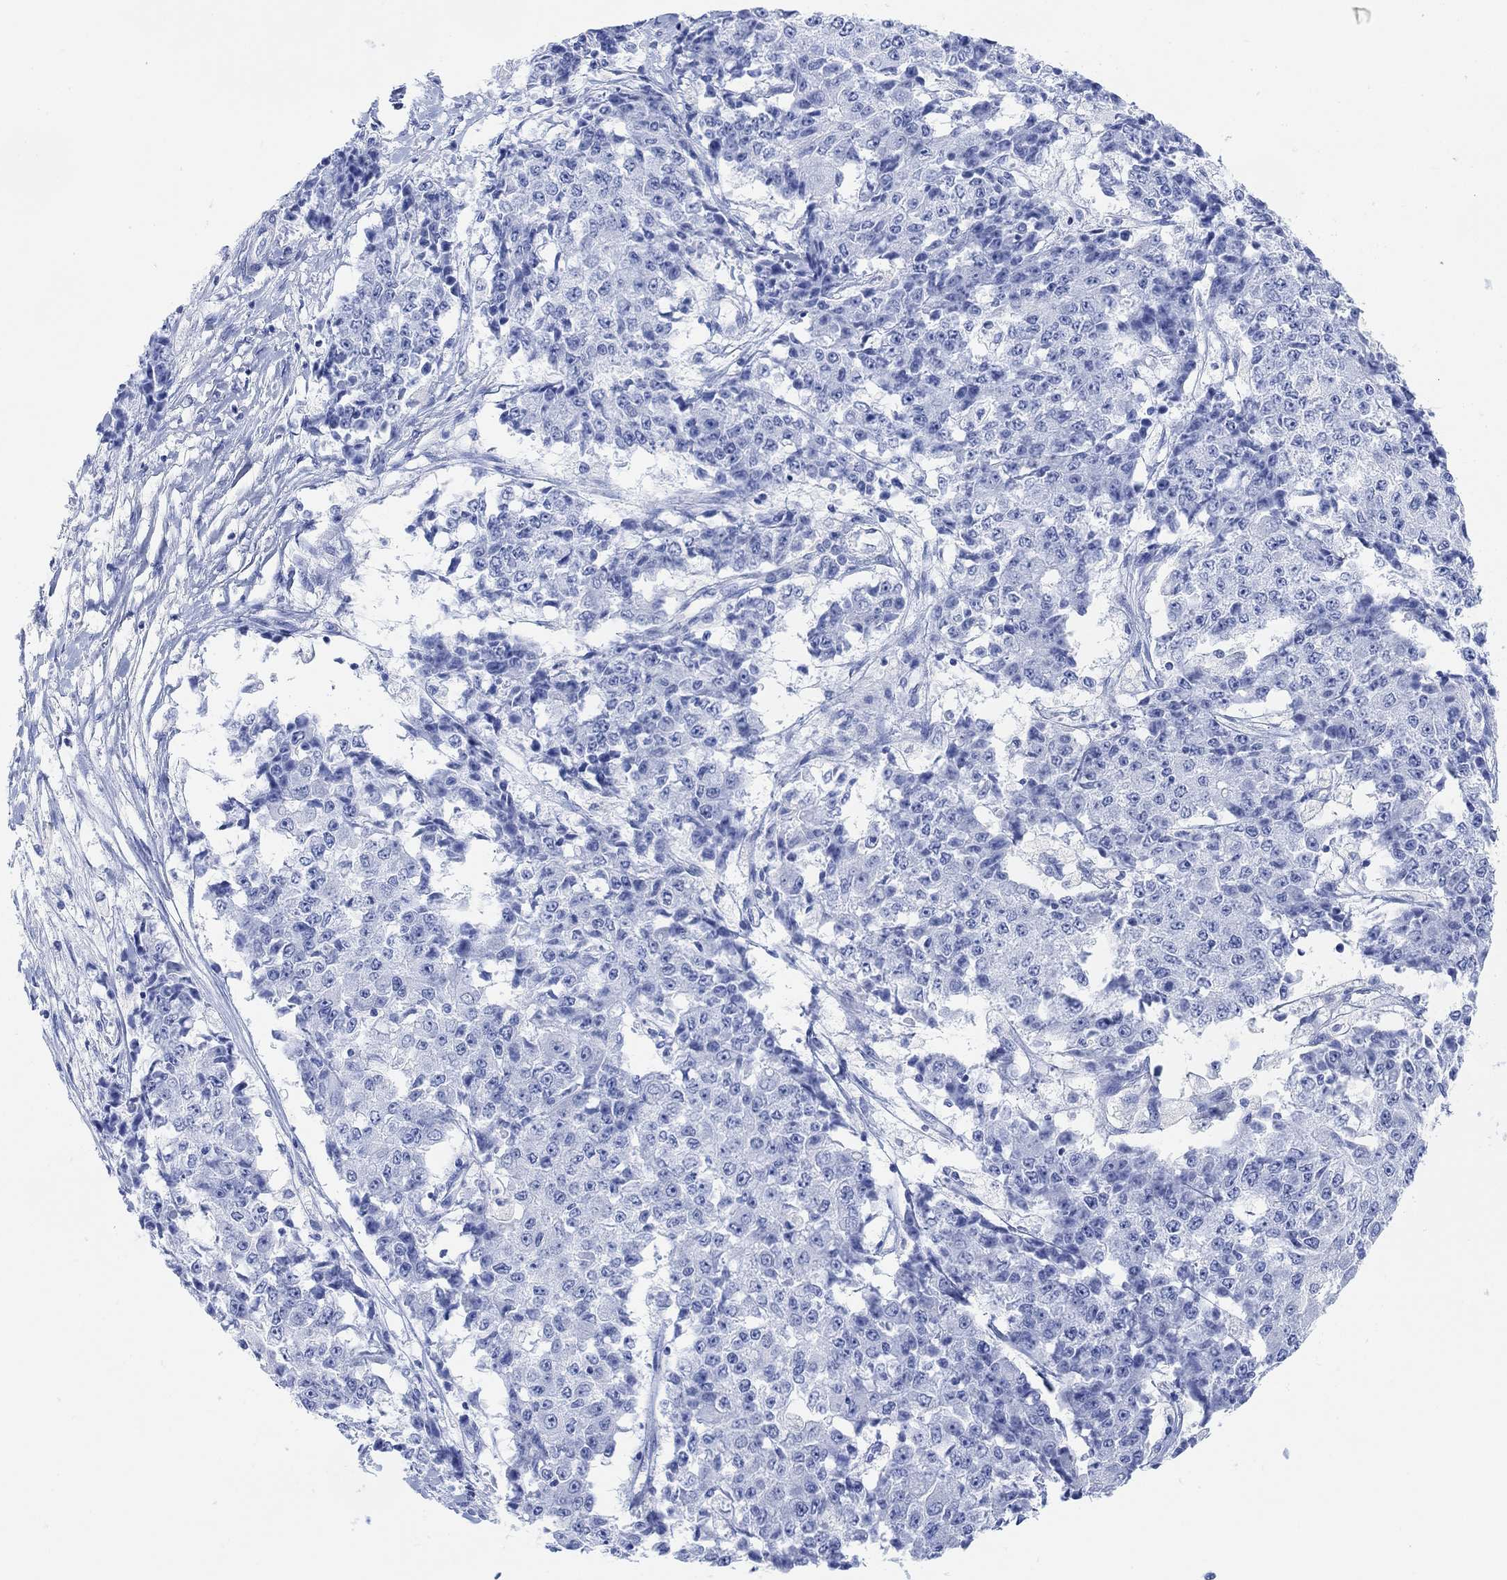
{"staining": {"intensity": "negative", "quantity": "none", "location": "none"}, "tissue": "ovarian cancer", "cell_type": "Tumor cells", "image_type": "cancer", "snomed": [{"axis": "morphology", "description": "Carcinoma, endometroid"}, {"axis": "topography", "description": "Ovary"}], "caption": "Ovarian cancer was stained to show a protein in brown. There is no significant staining in tumor cells. (Immunohistochemistry, brightfield microscopy, high magnification).", "gene": "ANKRD33", "patient": {"sex": "female", "age": 42}}